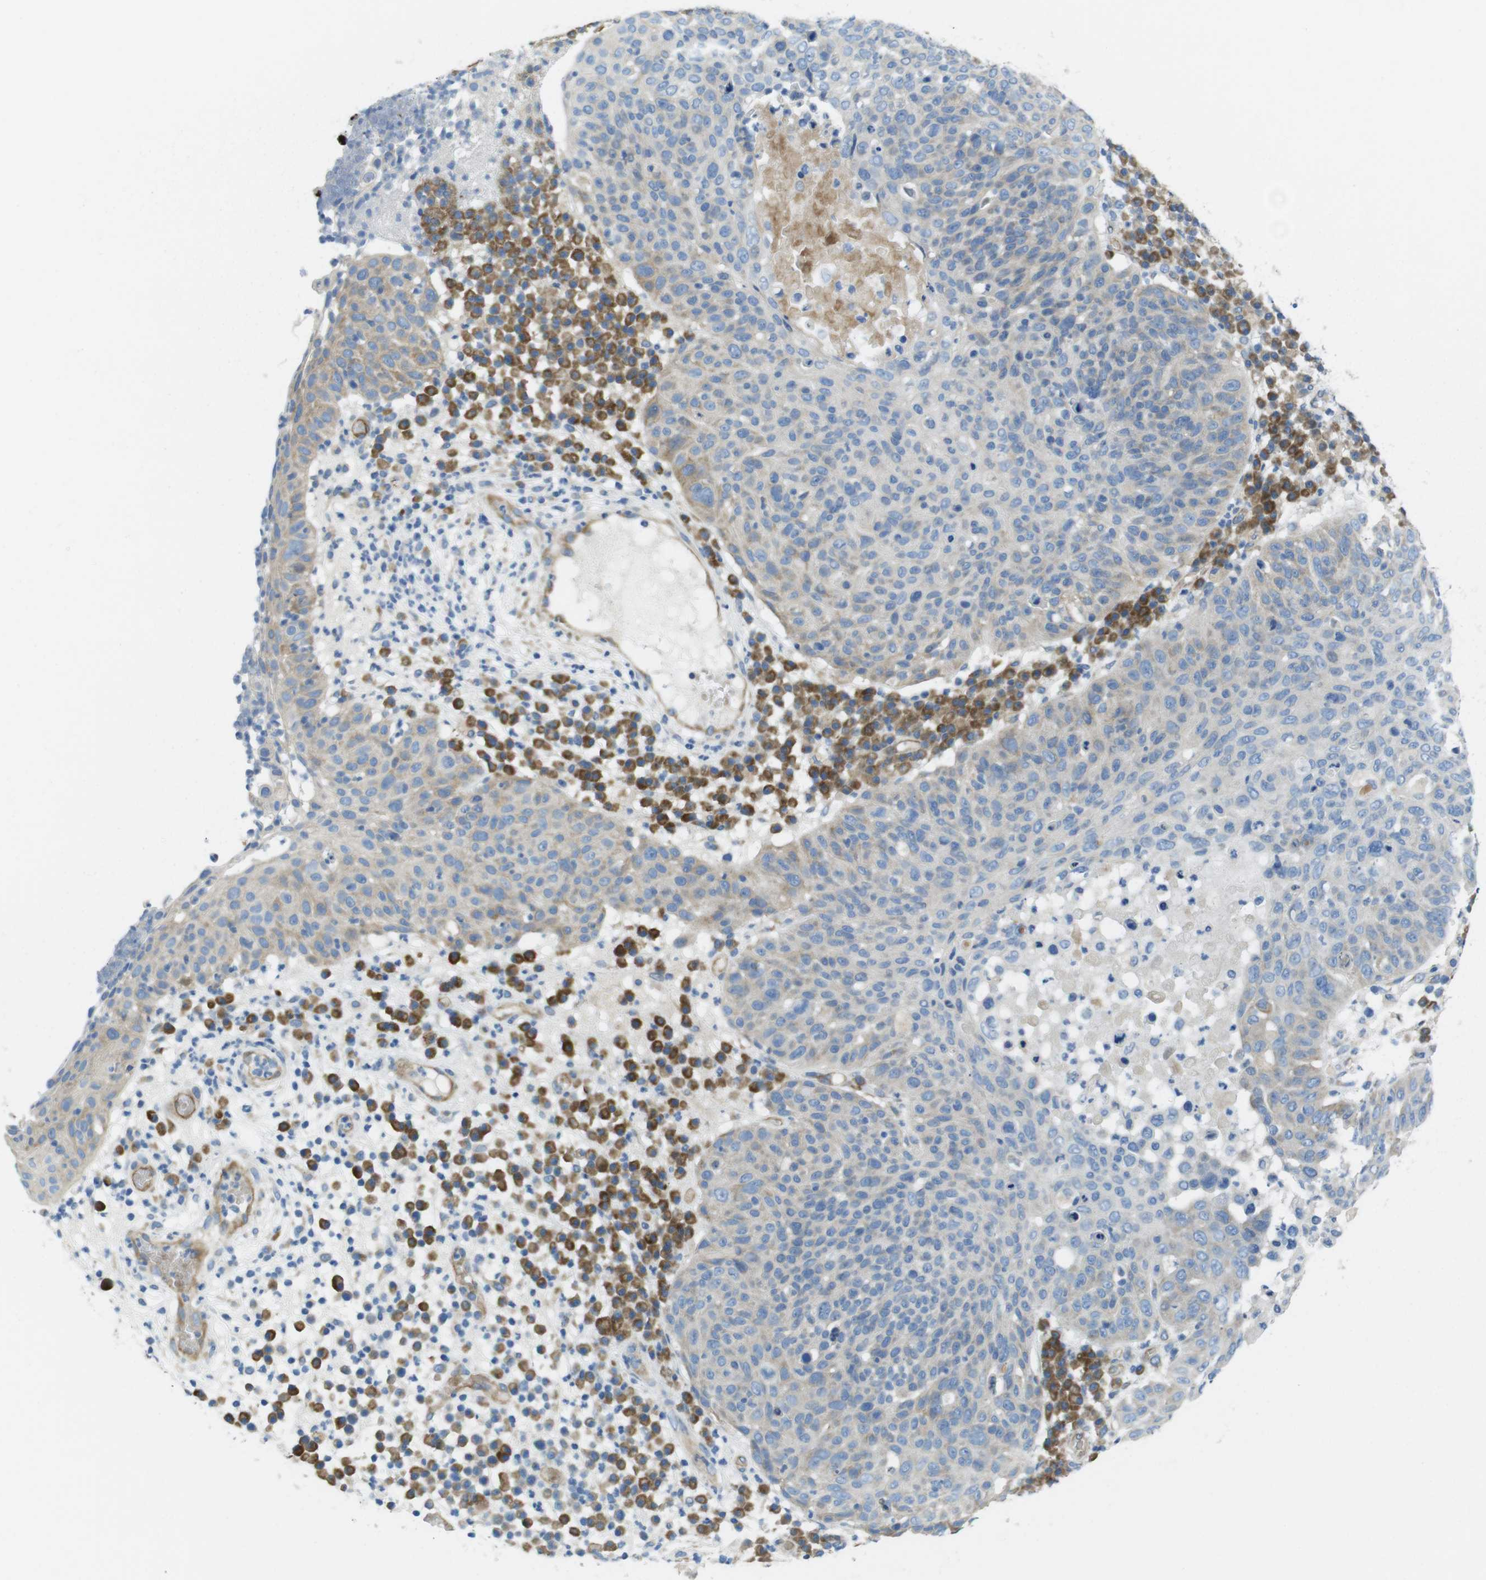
{"staining": {"intensity": "weak", "quantity": "25%-75%", "location": "cytoplasmic/membranous"}, "tissue": "skin cancer", "cell_type": "Tumor cells", "image_type": "cancer", "snomed": [{"axis": "morphology", "description": "Squamous cell carcinoma in situ, NOS"}, {"axis": "morphology", "description": "Squamous cell carcinoma, NOS"}, {"axis": "topography", "description": "Skin"}], "caption": "Skin cancer stained with immunohistochemistry displays weak cytoplasmic/membranous expression in about 25%-75% of tumor cells. (IHC, brightfield microscopy, high magnification).", "gene": "TMEM234", "patient": {"sex": "male", "age": 93}}